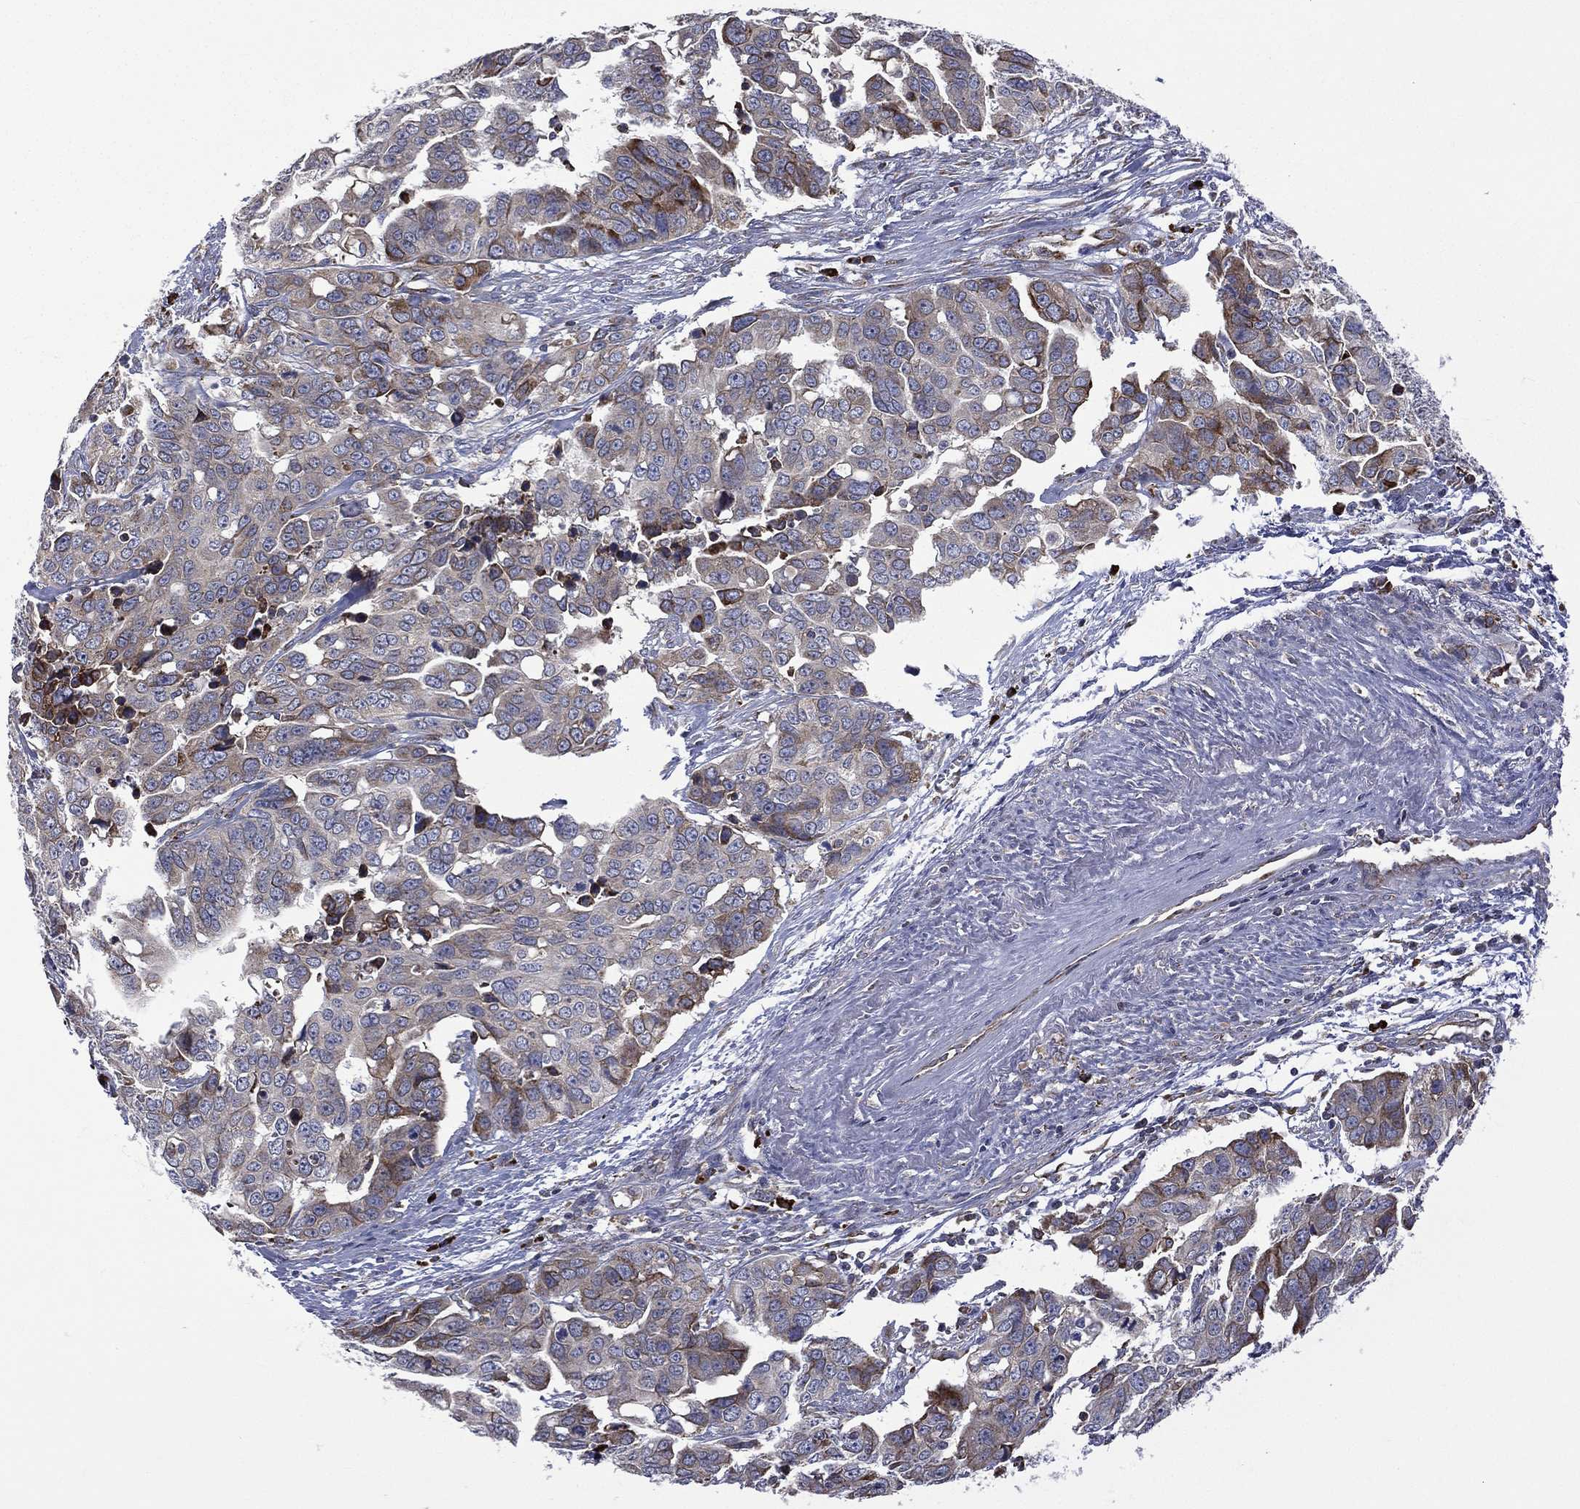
{"staining": {"intensity": "moderate", "quantity": "<25%", "location": "cytoplasmic/membranous"}, "tissue": "ovarian cancer", "cell_type": "Tumor cells", "image_type": "cancer", "snomed": [{"axis": "morphology", "description": "Carcinoma, endometroid"}, {"axis": "topography", "description": "Ovary"}], "caption": "Immunohistochemical staining of human ovarian cancer shows low levels of moderate cytoplasmic/membranous protein positivity in about <25% of tumor cells.", "gene": "C20orf96", "patient": {"sex": "female", "age": 78}}